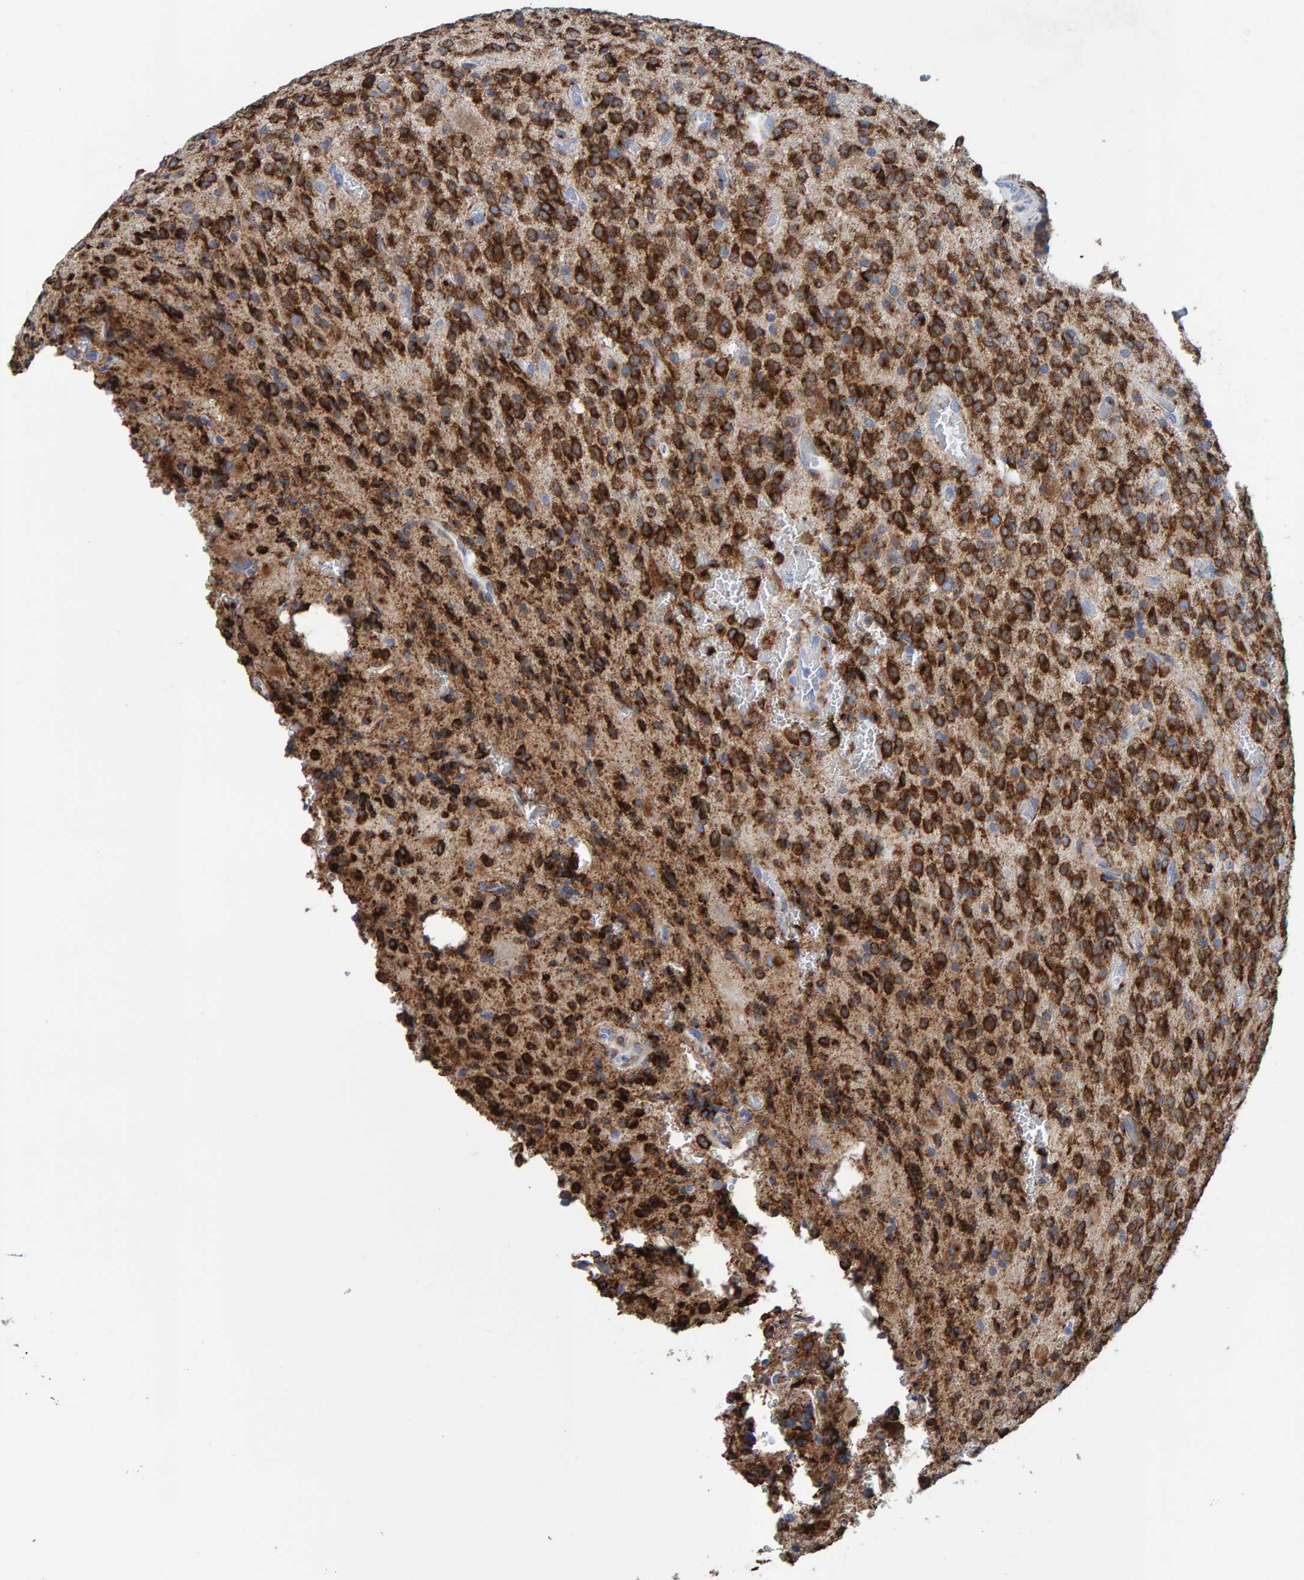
{"staining": {"intensity": "strong", "quantity": ">75%", "location": "cytoplasmic/membranous"}, "tissue": "glioma", "cell_type": "Tumor cells", "image_type": "cancer", "snomed": [{"axis": "morphology", "description": "Glioma, malignant, High grade"}, {"axis": "topography", "description": "Brain"}], "caption": "Immunohistochemistry (IHC) photomicrograph of malignant glioma (high-grade) stained for a protein (brown), which reveals high levels of strong cytoplasmic/membranous staining in about >75% of tumor cells.", "gene": "LRP1", "patient": {"sex": "male", "age": 34}}